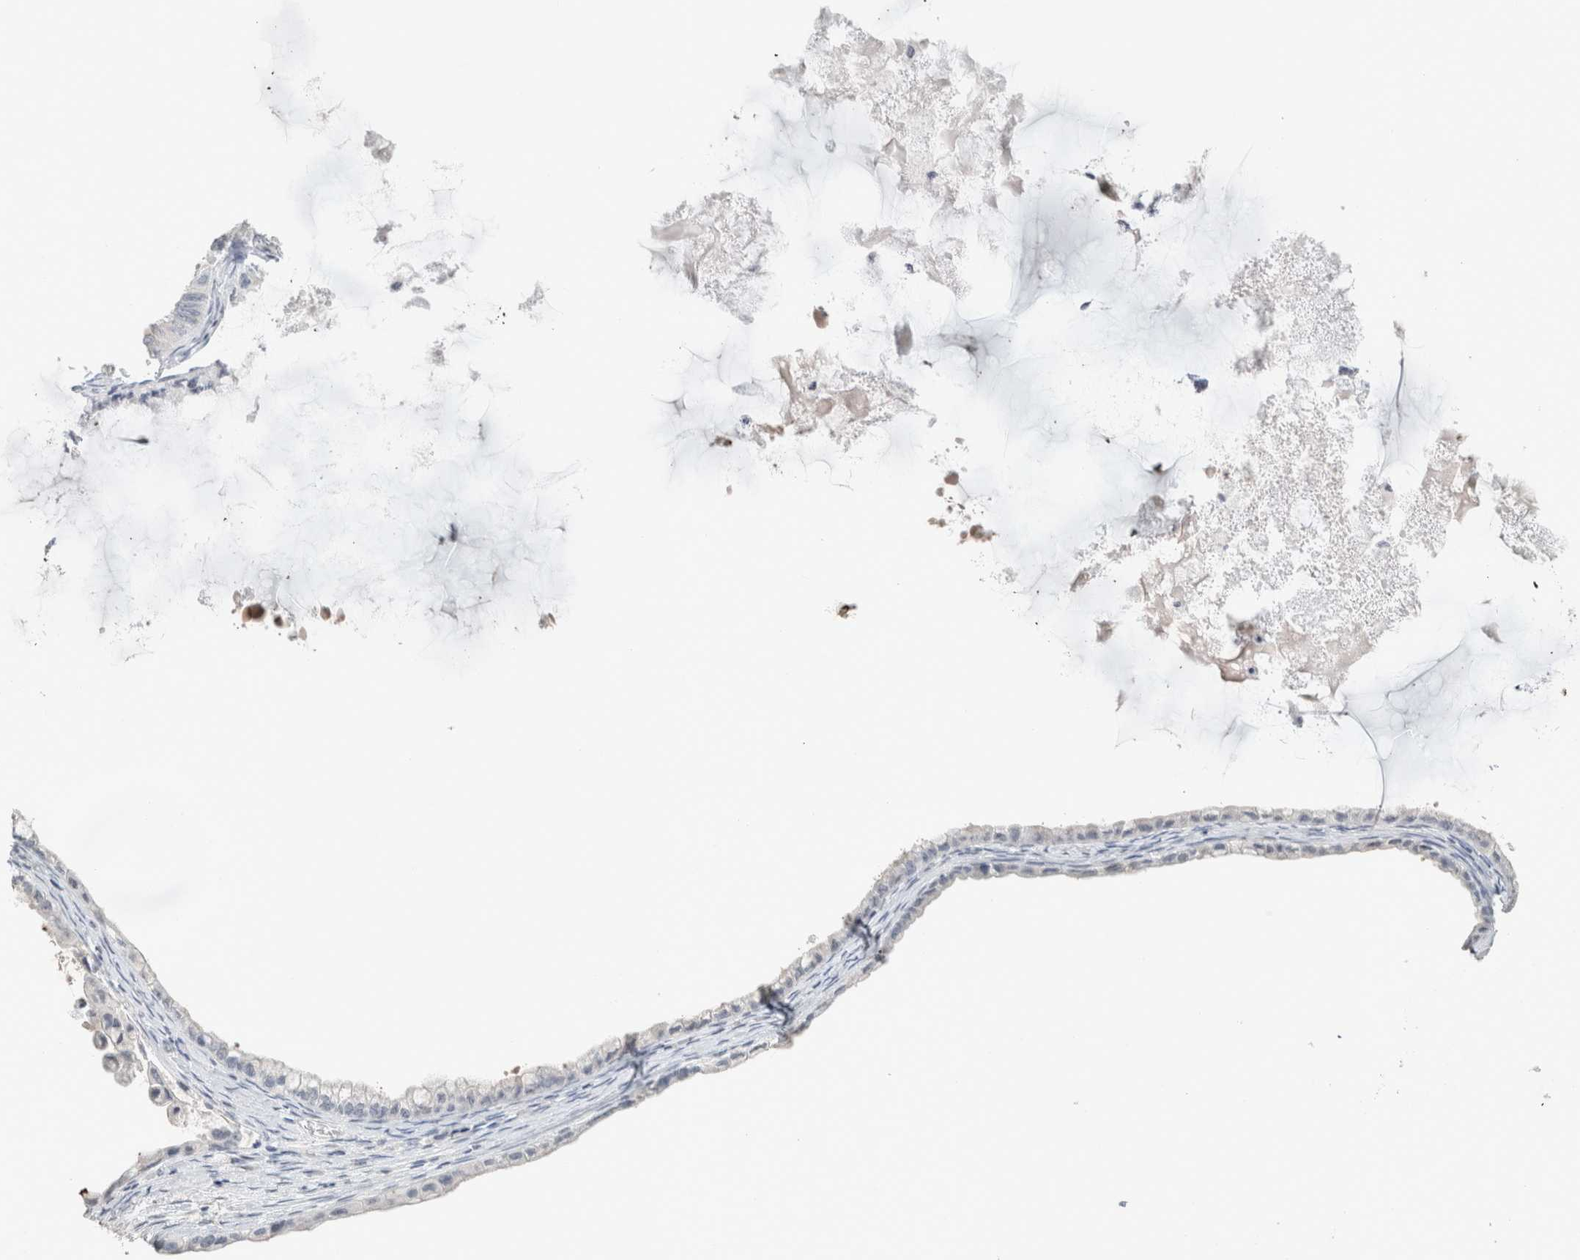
{"staining": {"intensity": "negative", "quantity": "none", "location": "none"}, "tissue": "ovarian cancer", "cell_type": "Tumor cells", "image_type": "cancer", "snomed": [{"axis": "morphology", "description": "Cystadenocarcinoma, mucinous, NOS"}, {"axis": "topography", "description": "Ovary"}], "caption": "Protein analysis of ovarian cancer (mucinous cystadenocarcinoma) shows no significant expression in tumor cells. (DAB (3,3'-diaminobenzidine) immunohistochemistry (IHC) visualized using brightfield microscopy, high magnification).", "gene": "CRAT", "patient": {"sex": "female", "age": 80}}